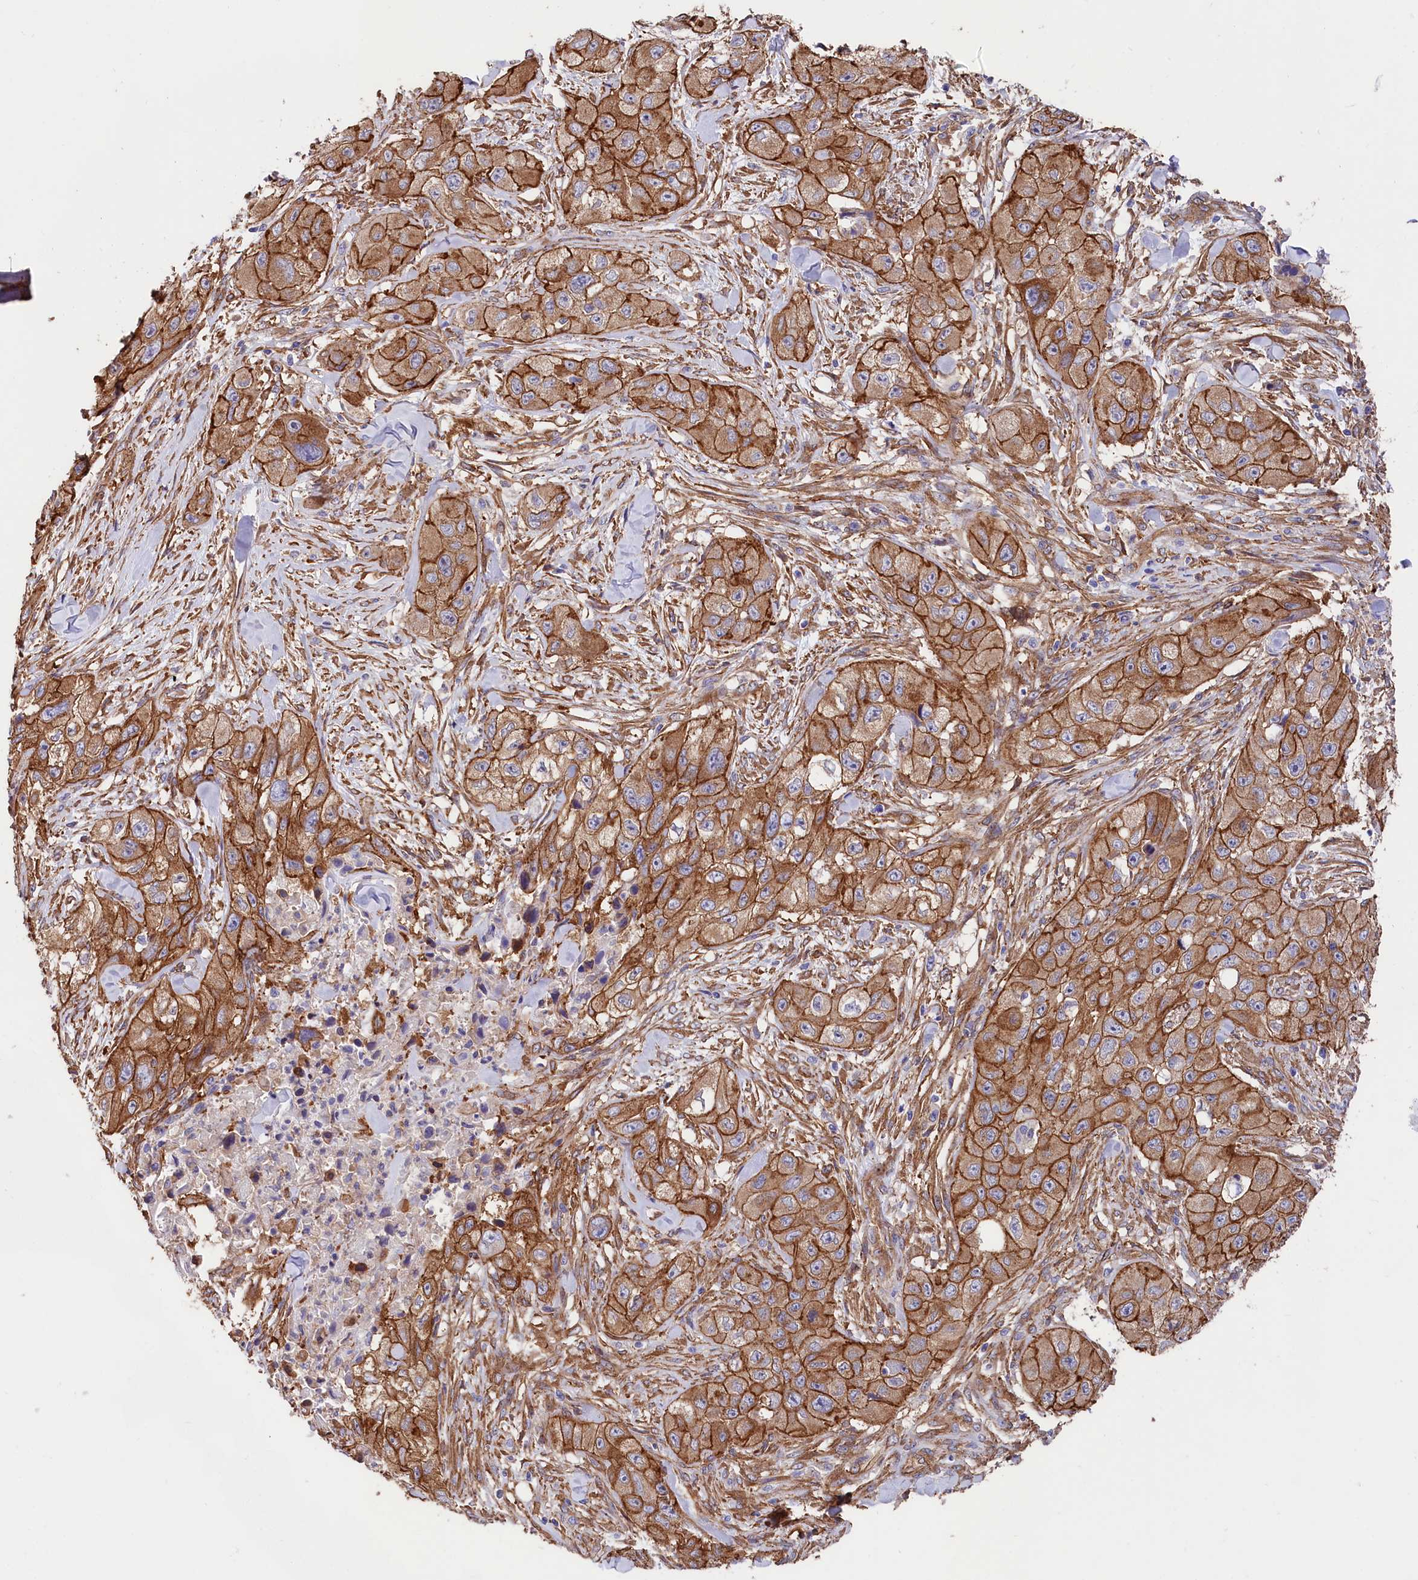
{"staining": {"intensity": "strong", "quantity": ">75%", "location": "cytoplasmic/membranous"}, "tissue": "skin cancer", "cell_type": "Tumor cells", "image_type": "cancer", "snomed": [{"axis": "morphology", "description": "Squamous cell carcinoma, NOS"}, {"axis": "topography", "description": "Skin"}, {"axis": "topography", "description": "Subcutis"}], "caption": "Immunohistochemistry histopathology image of skin squamous cell carcinoma stained for a protein (brown), which reveals high levels of strong cytoplasmic/membranous staining in approximately >75% of tumor cells.", "gene": "TNKS1BP1", "patient": {"sex": "male", "age": 73}}